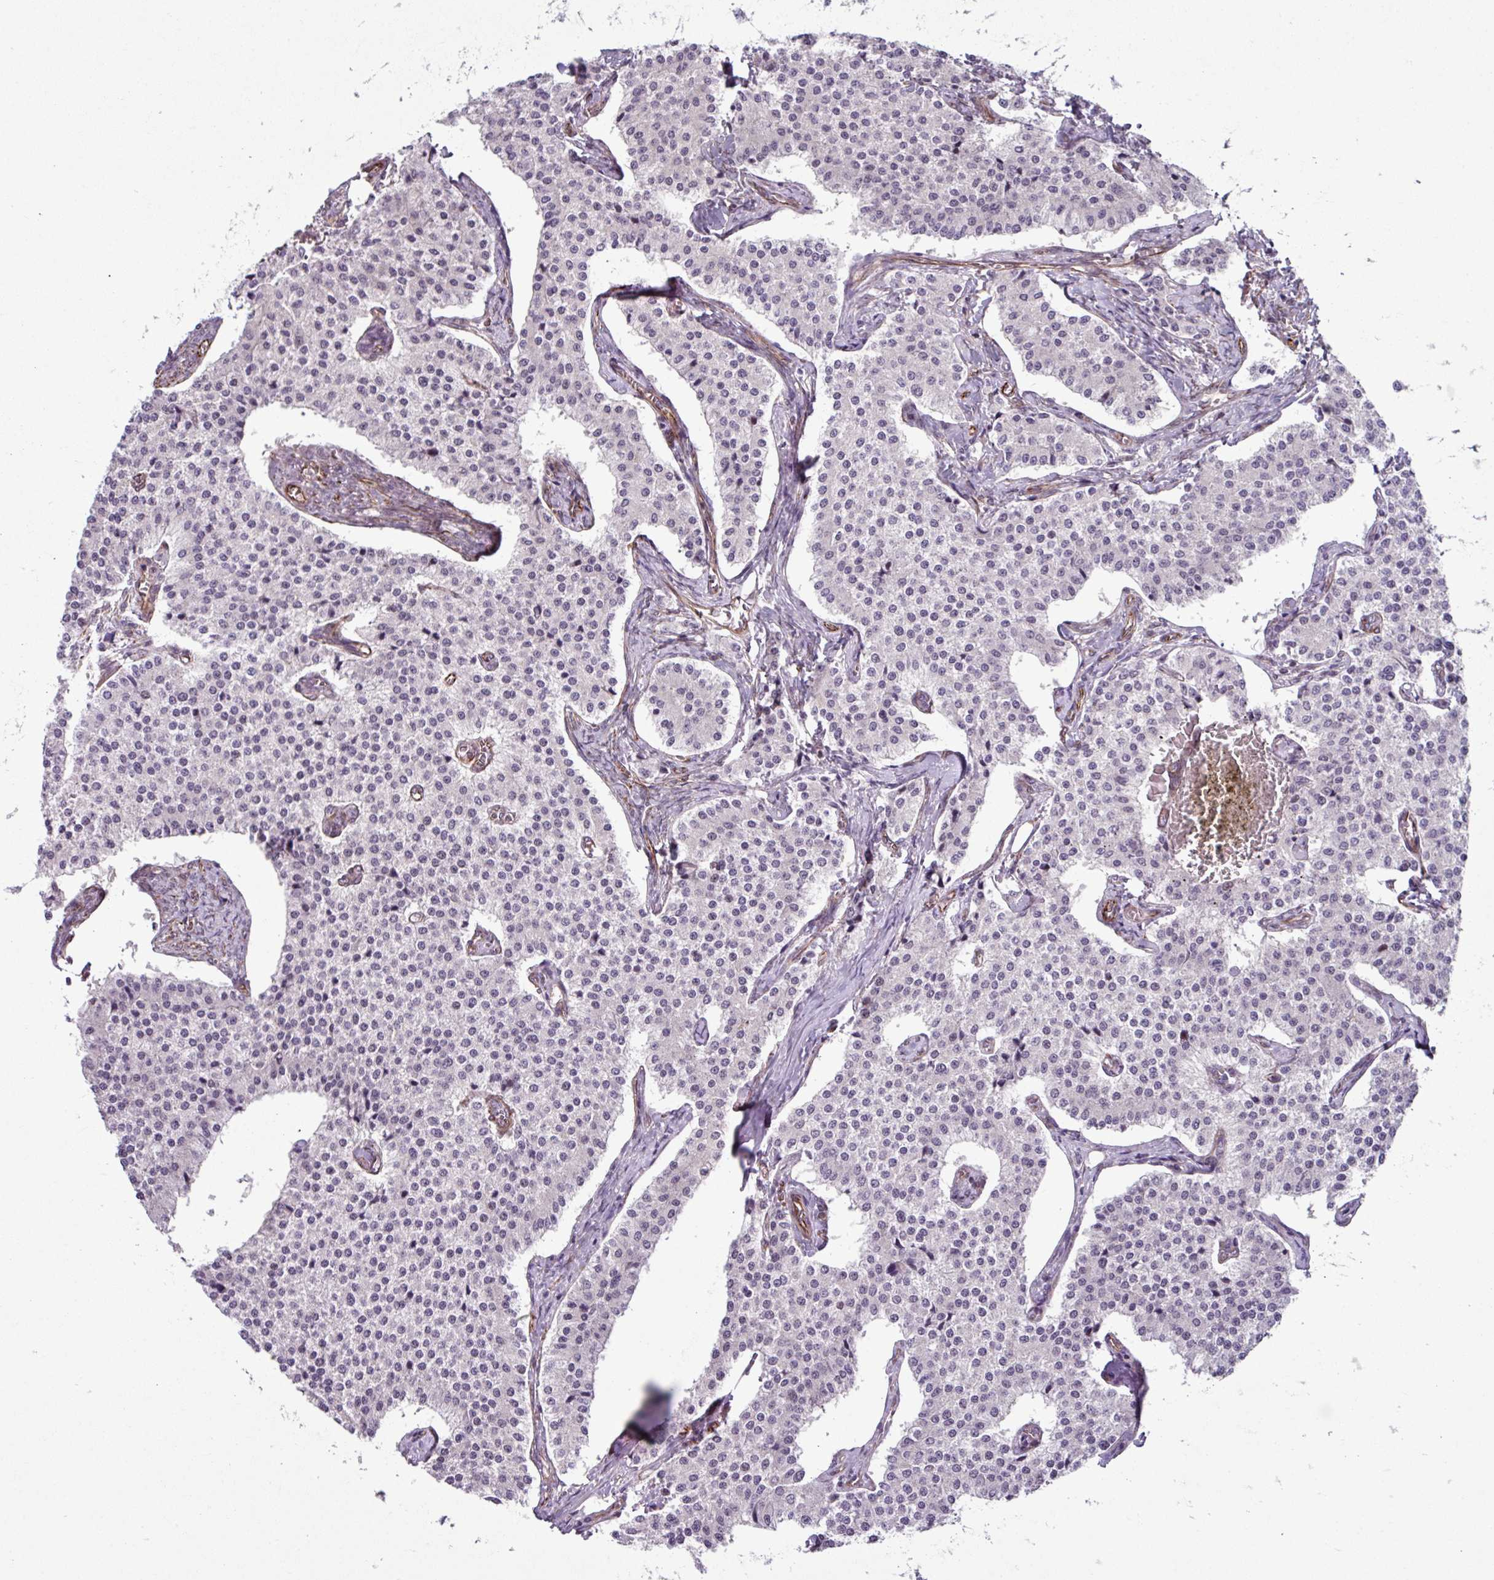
{"staining": {"intensity": "negative", "quantity": "none", "location": "none"}, "tissue": "carcinoid", "cell_type": "Tumor cells", "image_type": "cancer", "snomed": [{"axis": "morphology", "description": "Carcinoid, malignant, NOS"}, {"axis": "topography", "description": "Colon"}], "caption": "High power microscopy histopathology image of an IHC micrograph of carcinoid (malignant), revealing no significant staining in tumor cells. (Stains: DAB immunohistochemistry with hematoxylin counter stain, Microscopy: brightfield microscopy at high magnification).", "gene": "CHD3", "patient": {"sex": "female", "age": 52}}